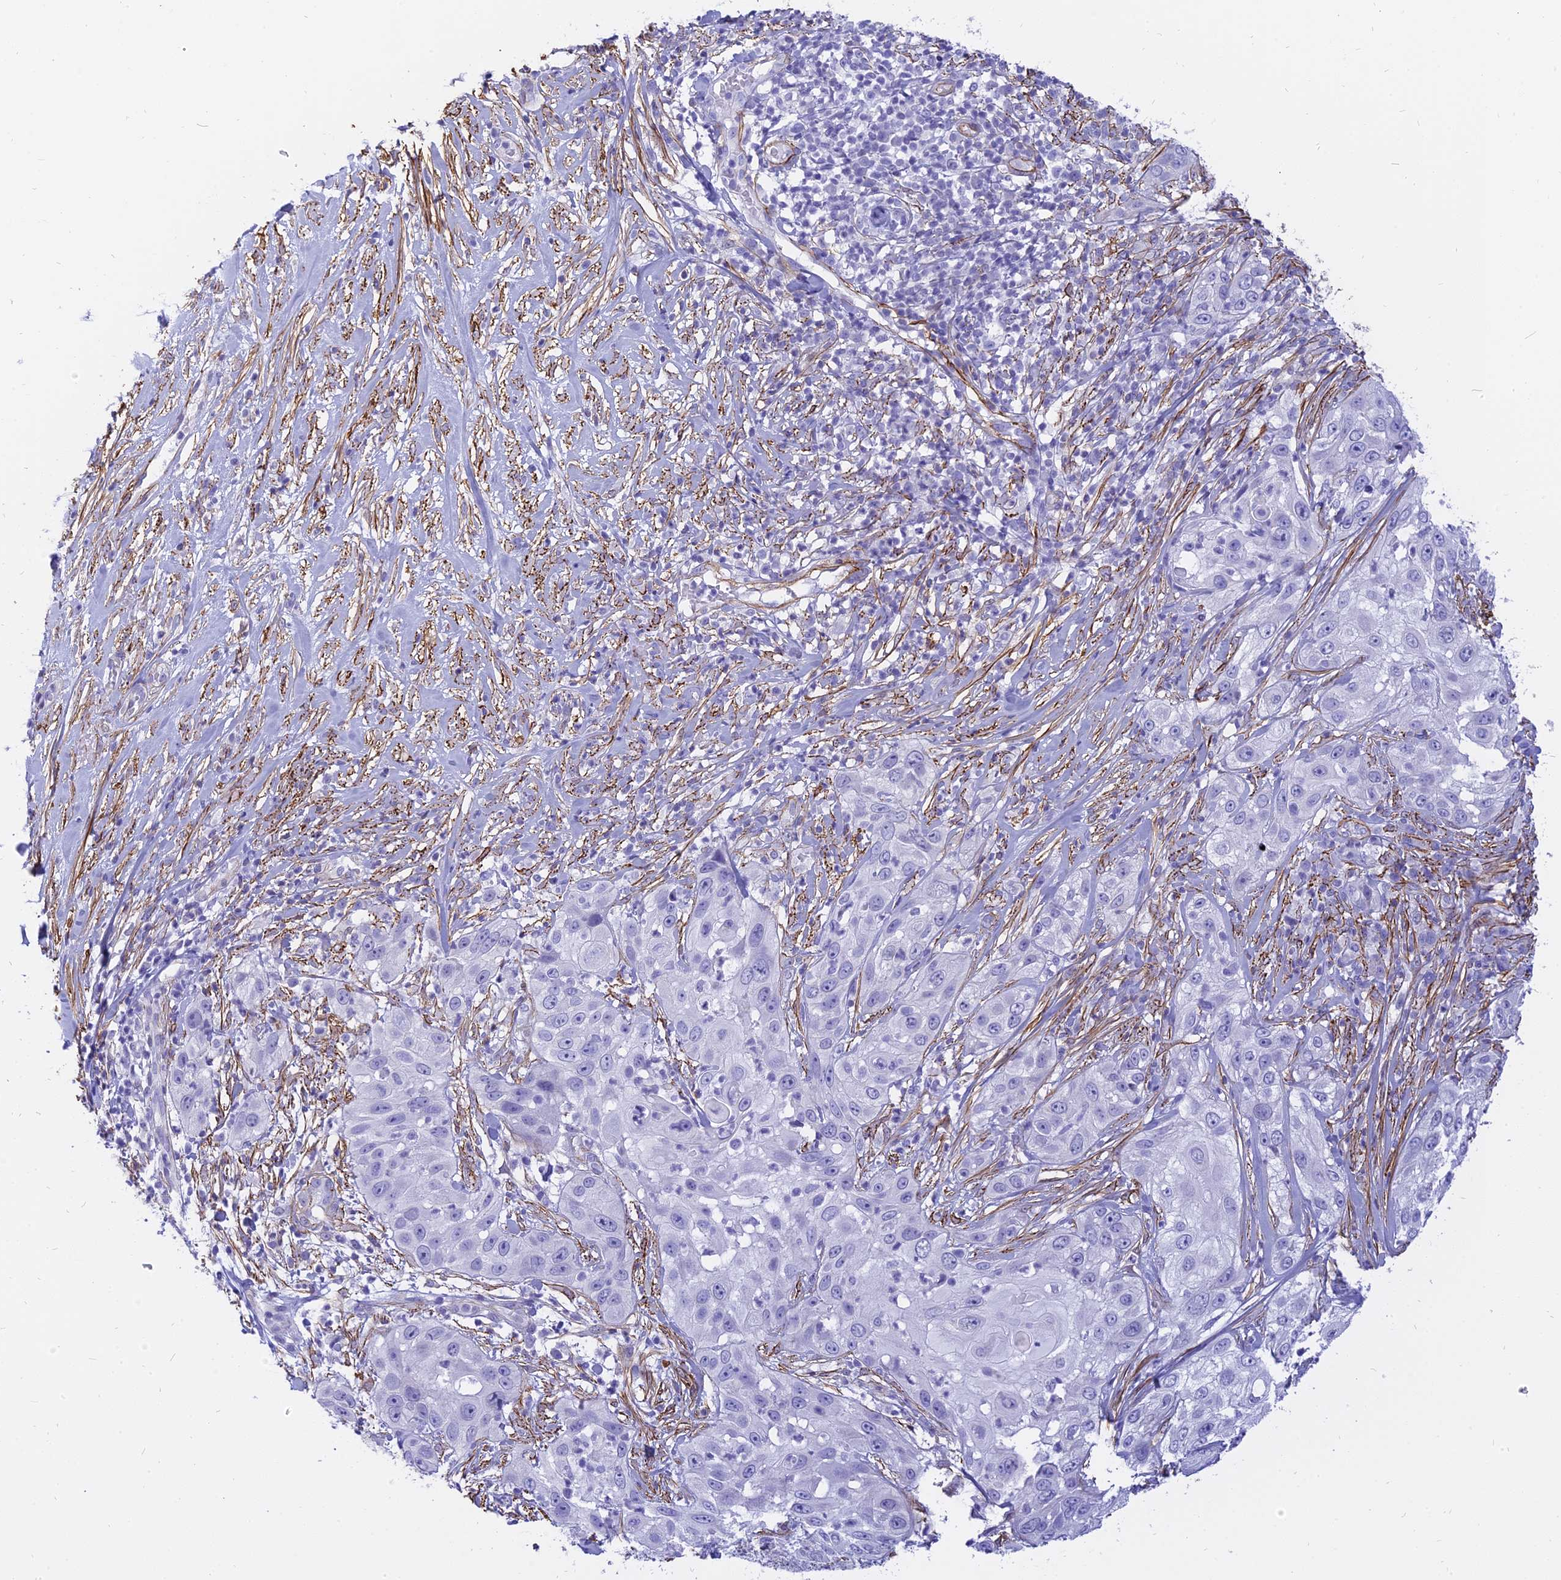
{"staining": {"intensity": "negative", "quantity": "none", "location": "none"}, "tissue": "skin cancer", "cell_type": "Tumor cells", "image_type": "cancer", "snomed": [{"axis": "morphology", "description": "Squamous cell carcinoma, NOS"}, {"axis": "topography", "description": "Skin"}], "caption": "Immunohistochemistry of human skin cancer exhibits no positivity in tumor cells.", "gene": "CENPV", "patient": {"sex": "female", "age": 44}}